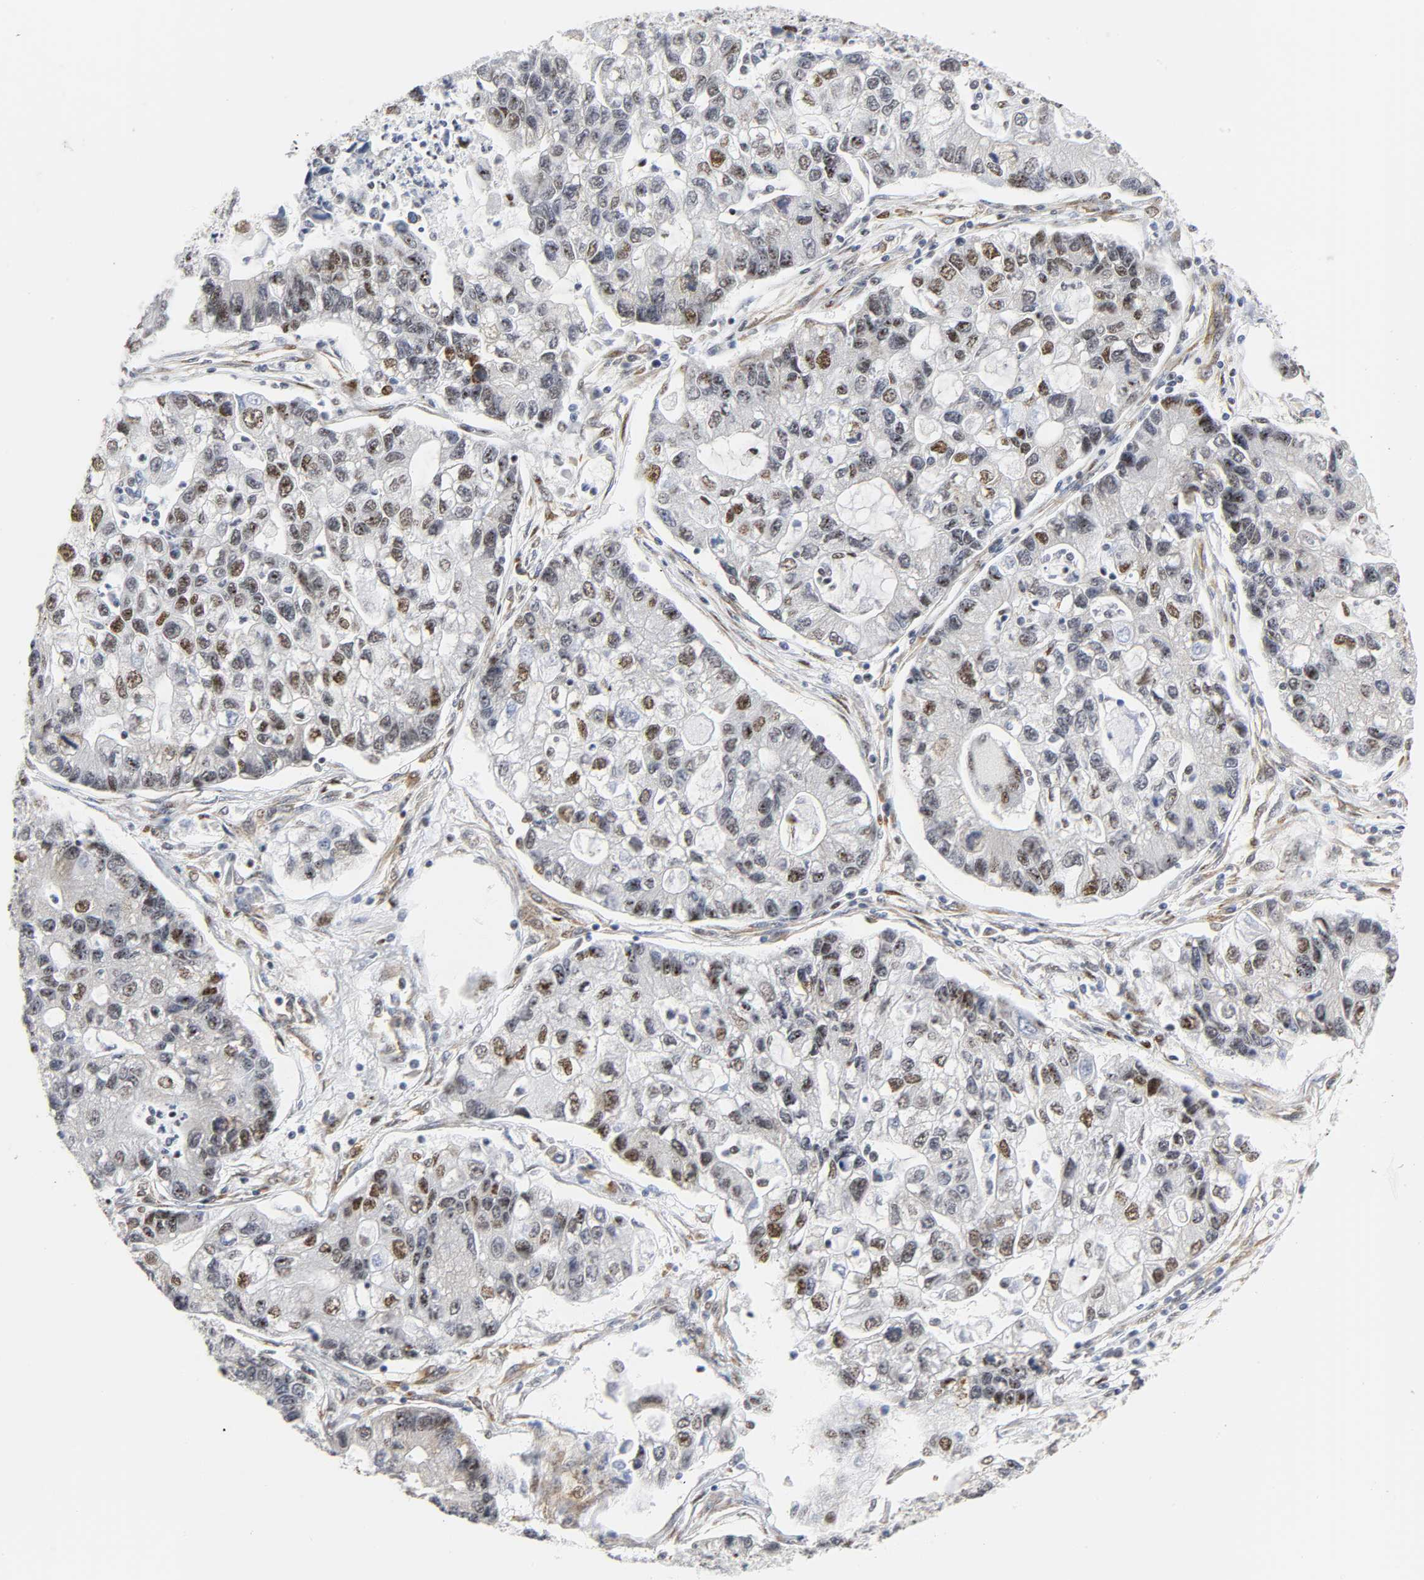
{"staining": {"intensity": "moderate", "quantity": "25%-75%", "location": "nuclear"}, "tissue": "lung cancer", "cell_type": "Tumor cells", "image_type": "cancer", "snomed": [{"axis": "morphology", "description": "Adenocarcinoma, NOS"}, {"axis": "topography", "description": "Lung"}], "caption": "Immunohistochemistry of human lung cancer (adenocarcinoma) exhibits medium levels of moderate nuclear expression in approximately 25%-75% of tumor cells.", "gene": "DOCK1", "patient": {"sex": "female", "age": 51}}